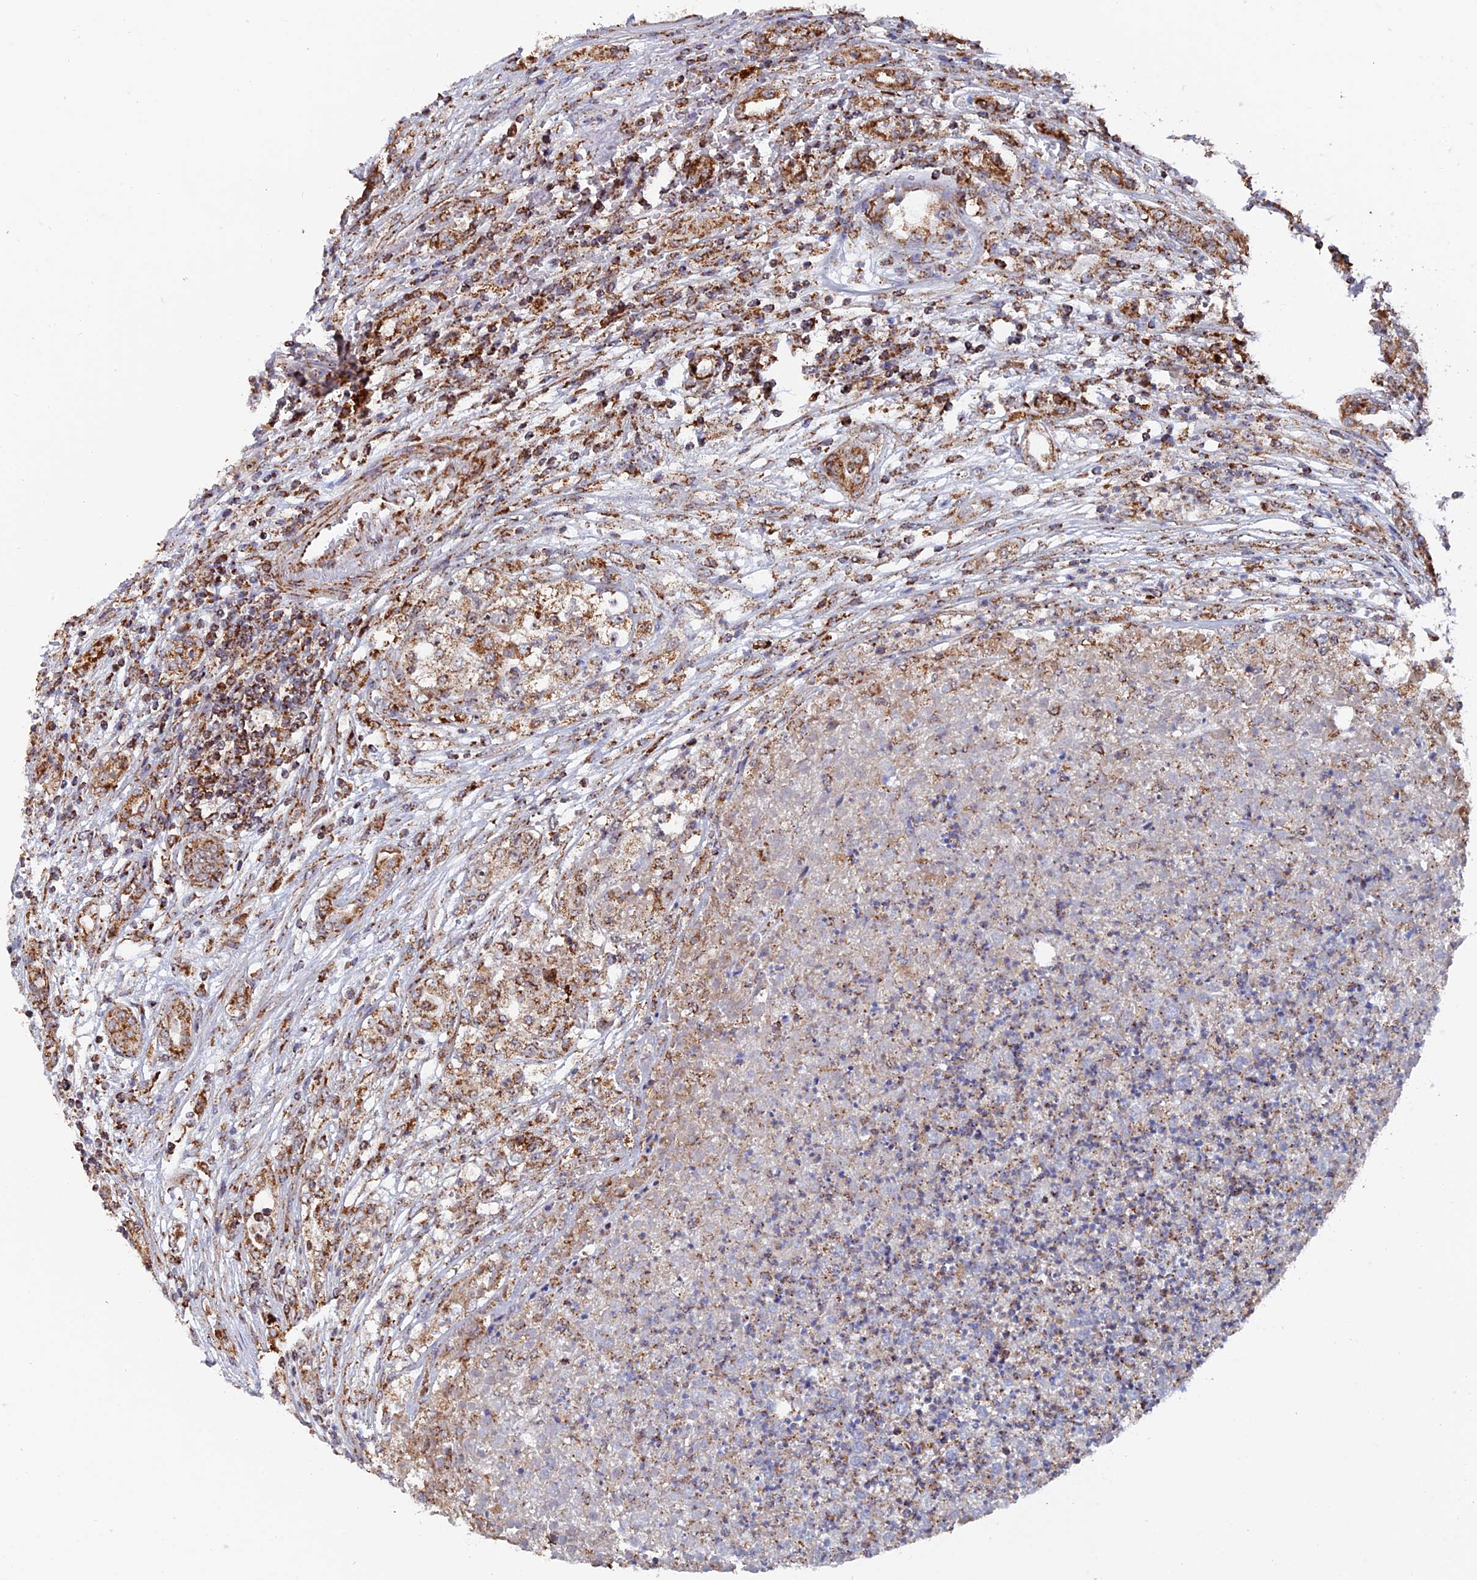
{"staining": {"intensity": "moderate", "quantity": ">75%", "location": "cytoplasmic/membranous"}, "tissue": "renal cancer", "cell_type": "Tumor cells", "image_type": "cancer", "snomed": [{"axis": "morphology", "description": "Adenocarcinoma, NOS"}, {"axis": "topography", "description": "Kidney"}], "caption": "Renal adenocarcinoma stained with DAB (3,3'-diaminobenzidine) immunohistochemistry exhibits medium levels of moderate cytoplasmic/membranous positivity in approximately >75% of tumor cells. The protein is shown in brown color, while the nuclei are stained blue.", "gene": "DTYMK", "patient": {"sex": "female", "age": 54}}